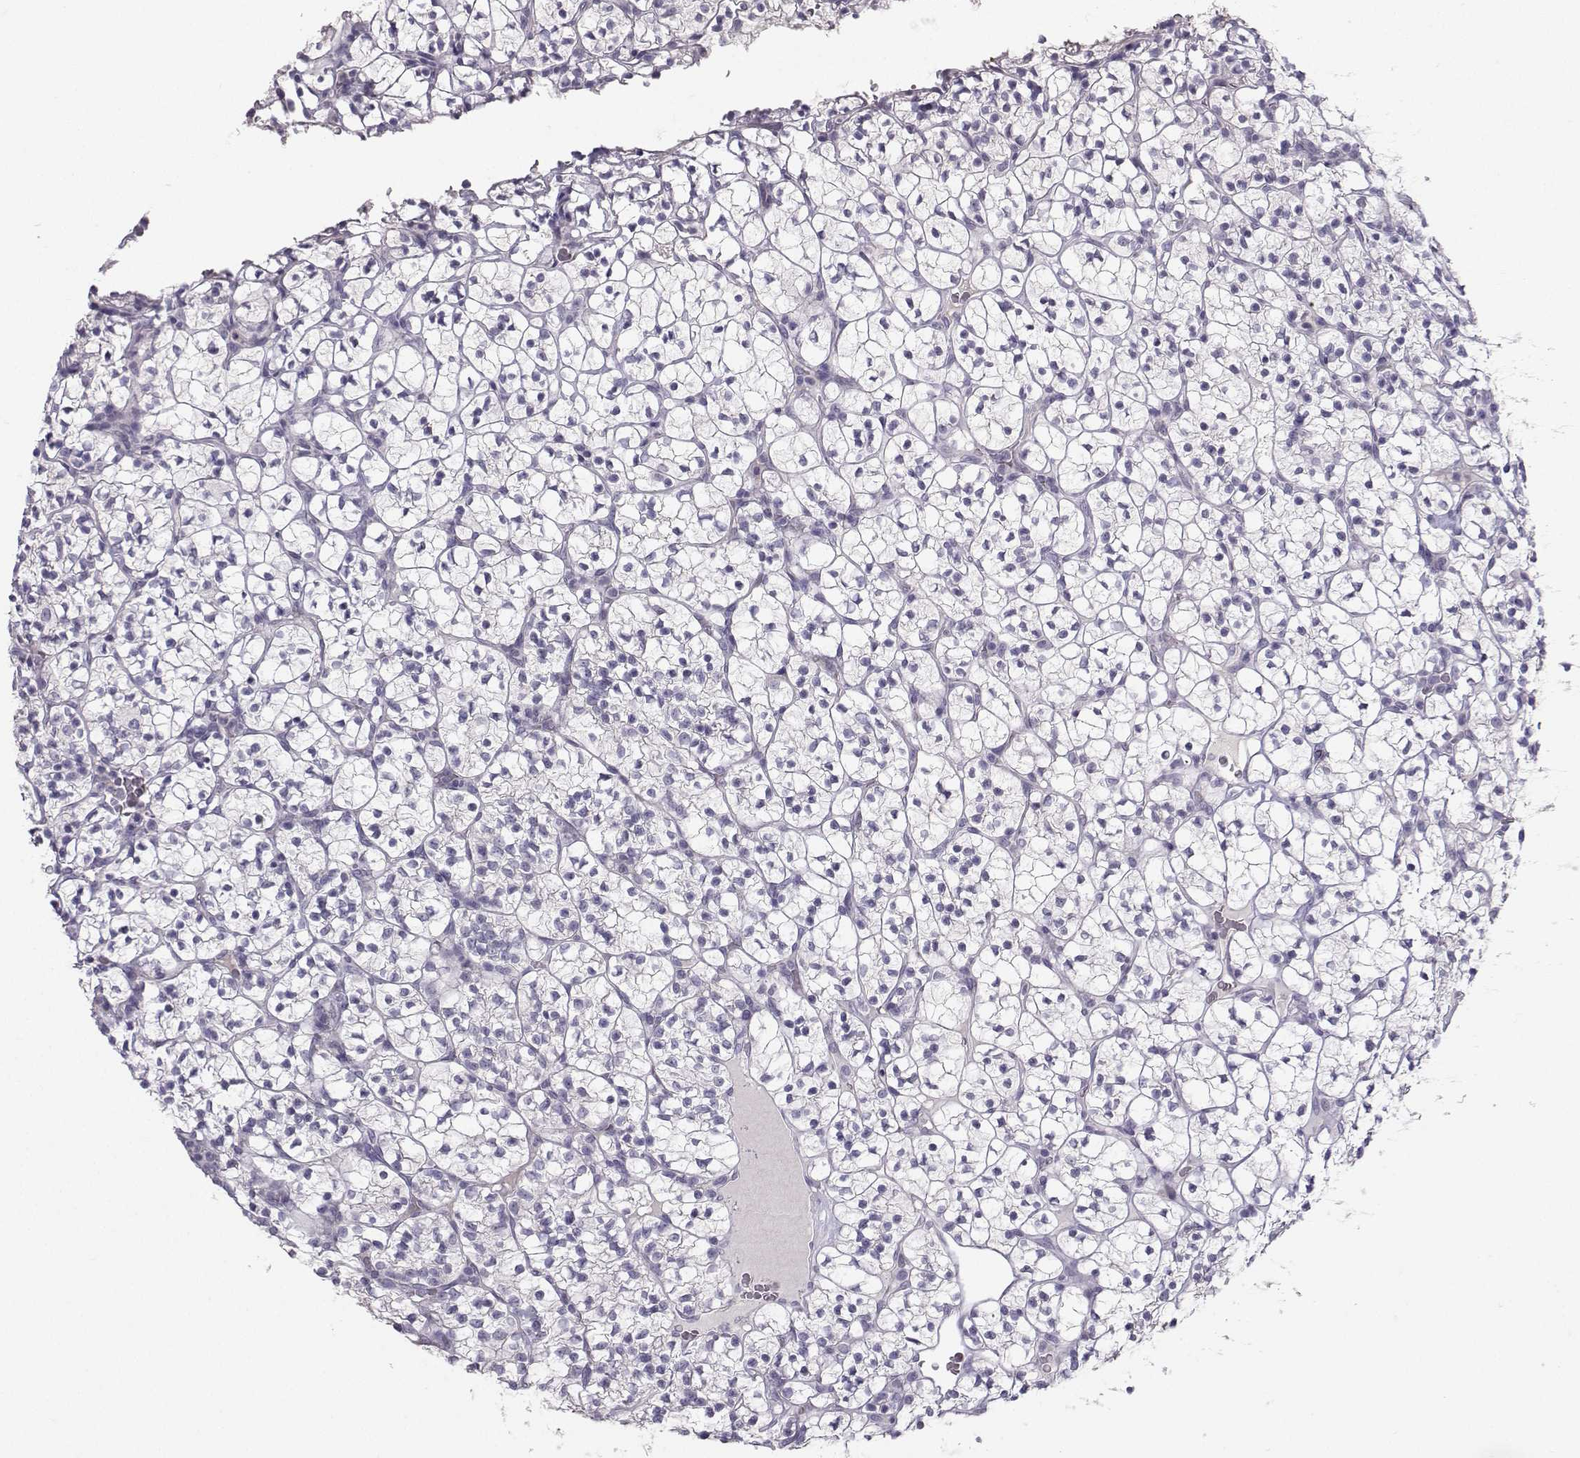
{"staining": {"intensity": "negative", "quantity": "none", "location": "none"}, "tissue": "renal cancer", "cell_type": "Tumor cells", "image_type": "cancer", "snomed": [{"axis": "morphology", "description": "Adenocarcinoma, NOS"}, {"axis": "topography", "description": "Kidney"}], "caption": "Immunohistochemical staining of human renal adenocarcinoma displays no significant staining in tumor cells.", "gene": "PKP2", "patient": {"sex": "female", "age": 89}}